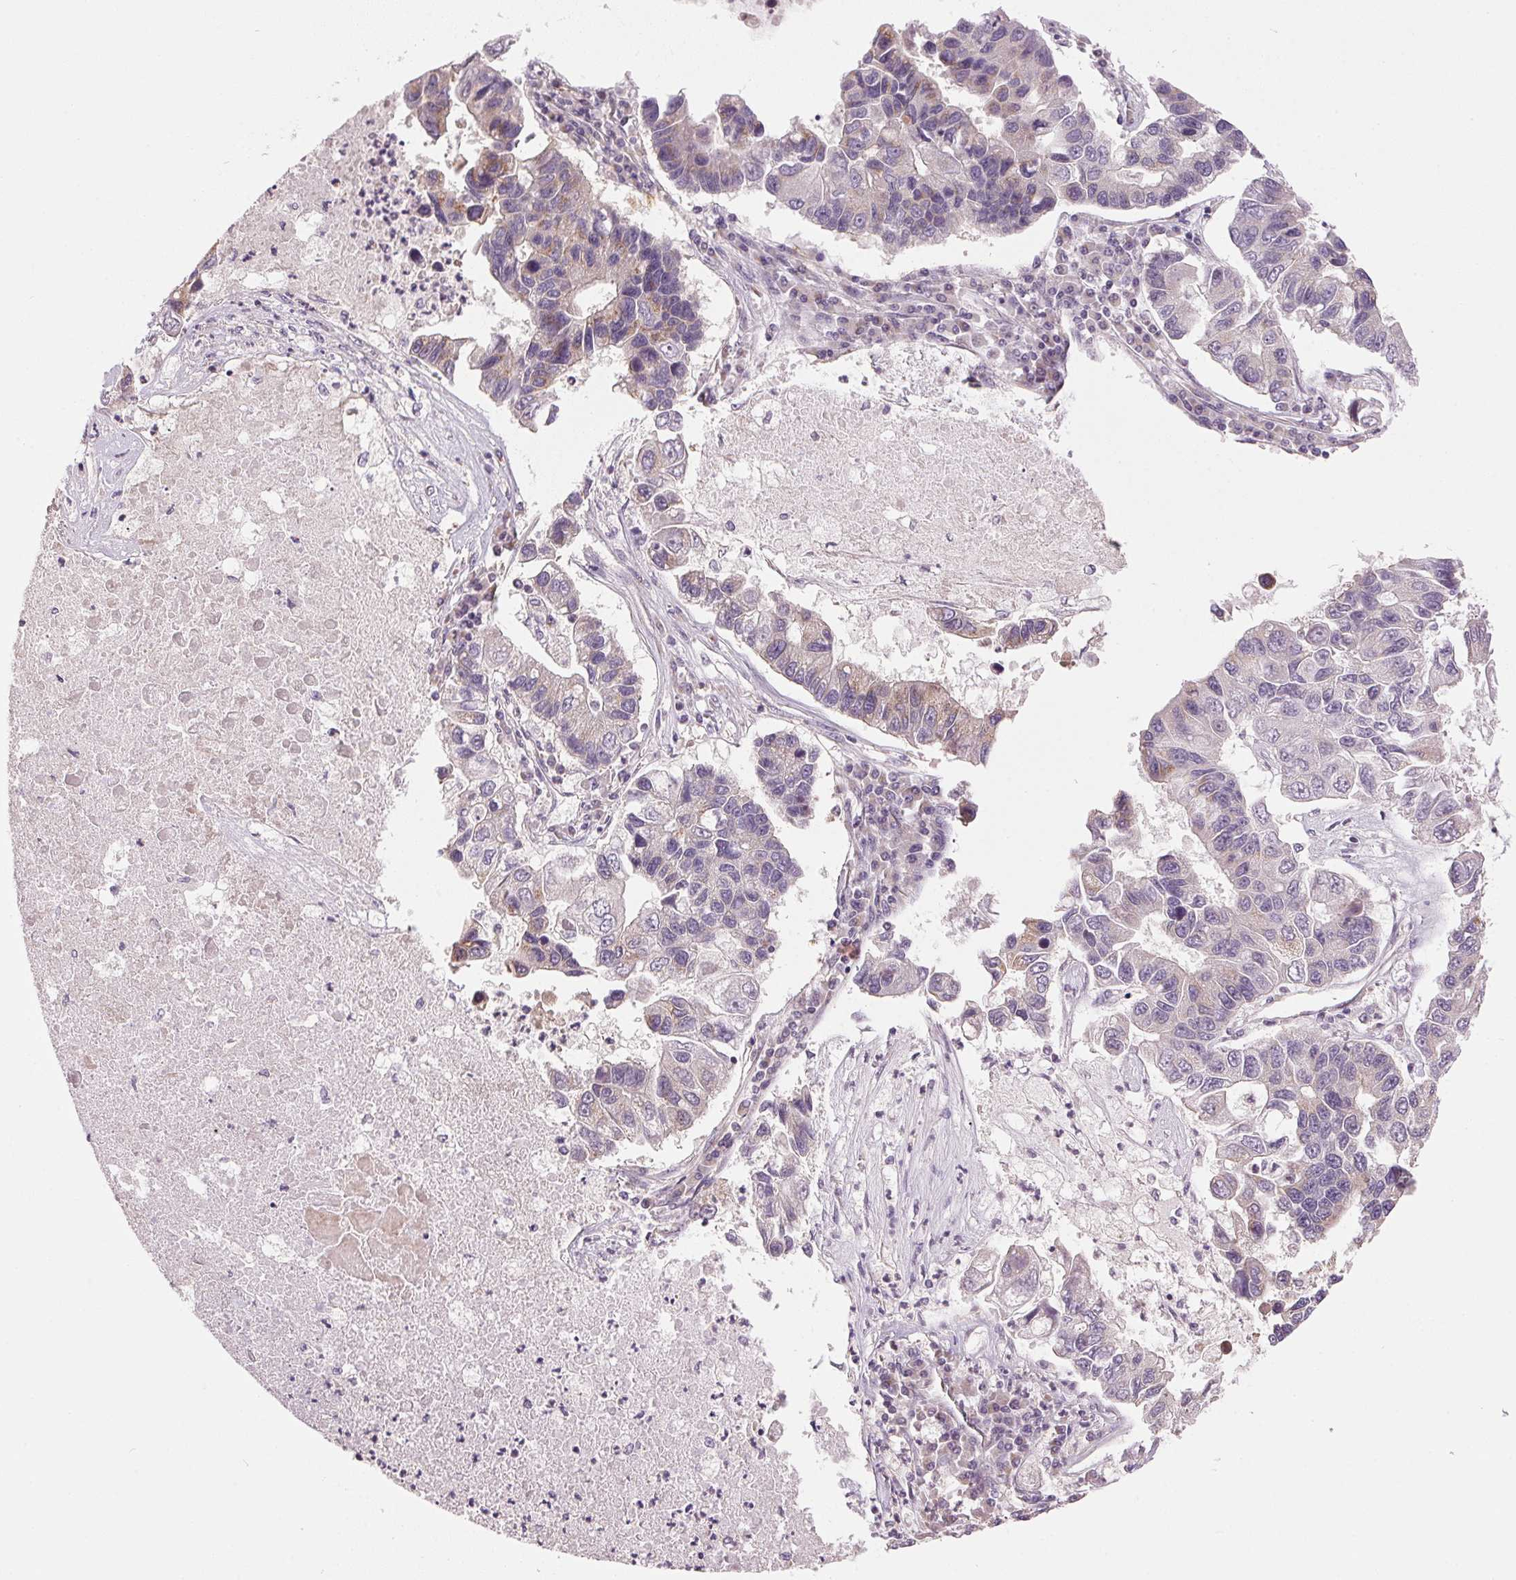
{"staining": {"intensity": "weak", "quantity": "<25%", "location": "cytoplasmic/membranous"}, "tissue": "lung cancer", "cell_type": "Tumor cells", "image_type": "cancer", "snomed": [{"axis": "morphology", "description": "Adenocarcinoma, NOS"}, {"axis": "topography", "description": "Bronchus"}, {"axis": "topography", "description": "Lung"}], "caption": "Tumor cells are negative for brown protein staining in adenocarcinoma (lung).", "gene": "GOLPH3", "patient": {"sex": "female", "age": 51}}